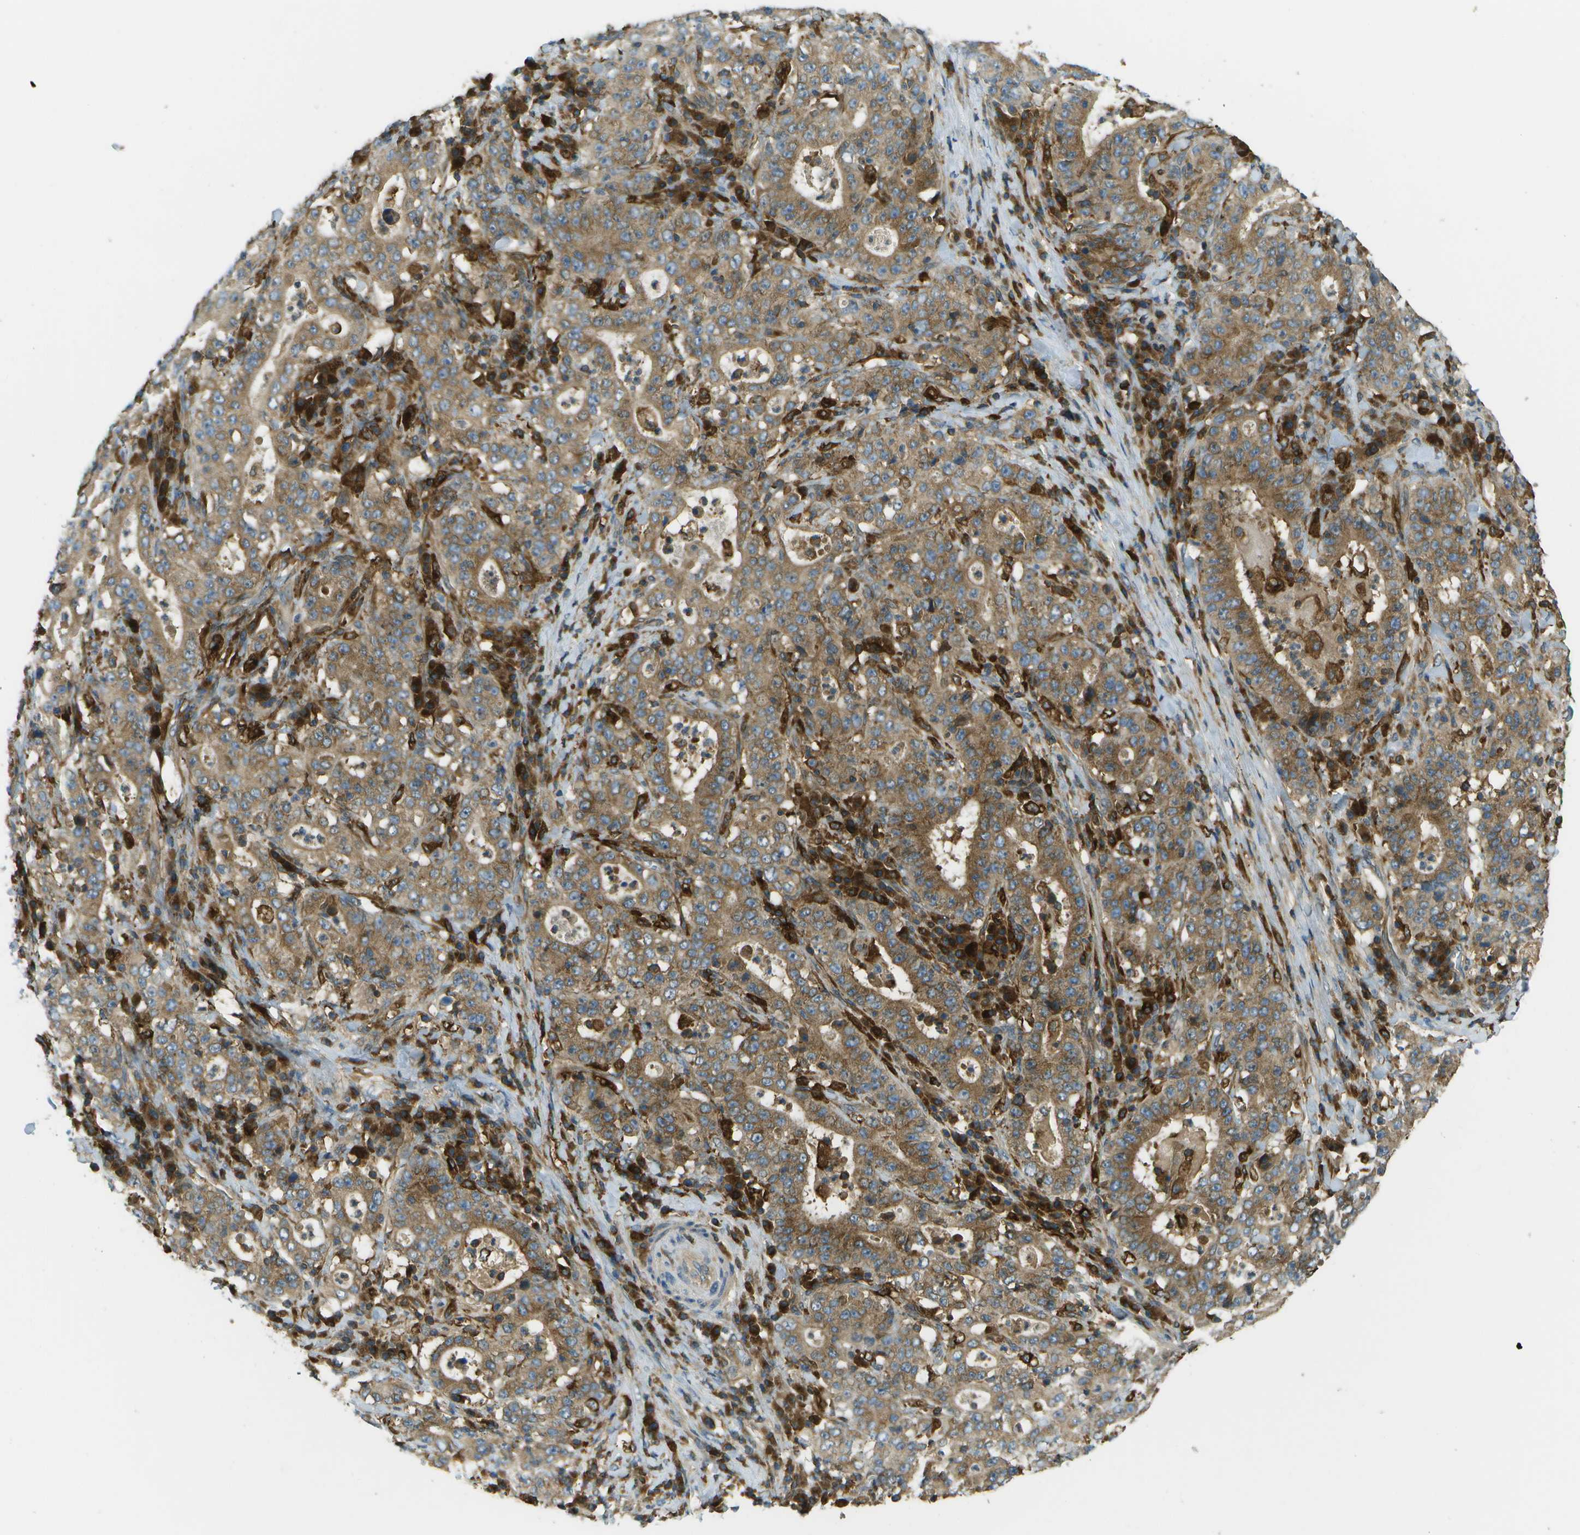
{"staining": {"intensity": "moderate", "quantity": ">75%", "location": "cytoplasmic/membranous"}, "tissue": "stomach cancer", "cell_type": "Tumor cells", "image_type": "cancer", "snomed": [{"axis": "morphology", "description": "Normal tissue, NOS"}, {"axis": "morphology", "description": "Adenocarcinoma, NOS"}, {"axis": "topography", "description": "Stomach, upper"}, {"axis": "topography", "description": "Stomach"}], "caption": "Human stomach cancer (adenocarcinoma) stained with a protein marker reveals moderate staining in tumor cells.", "gene": "TMTC1", "patient": {"sex": "male", "age": 59}}